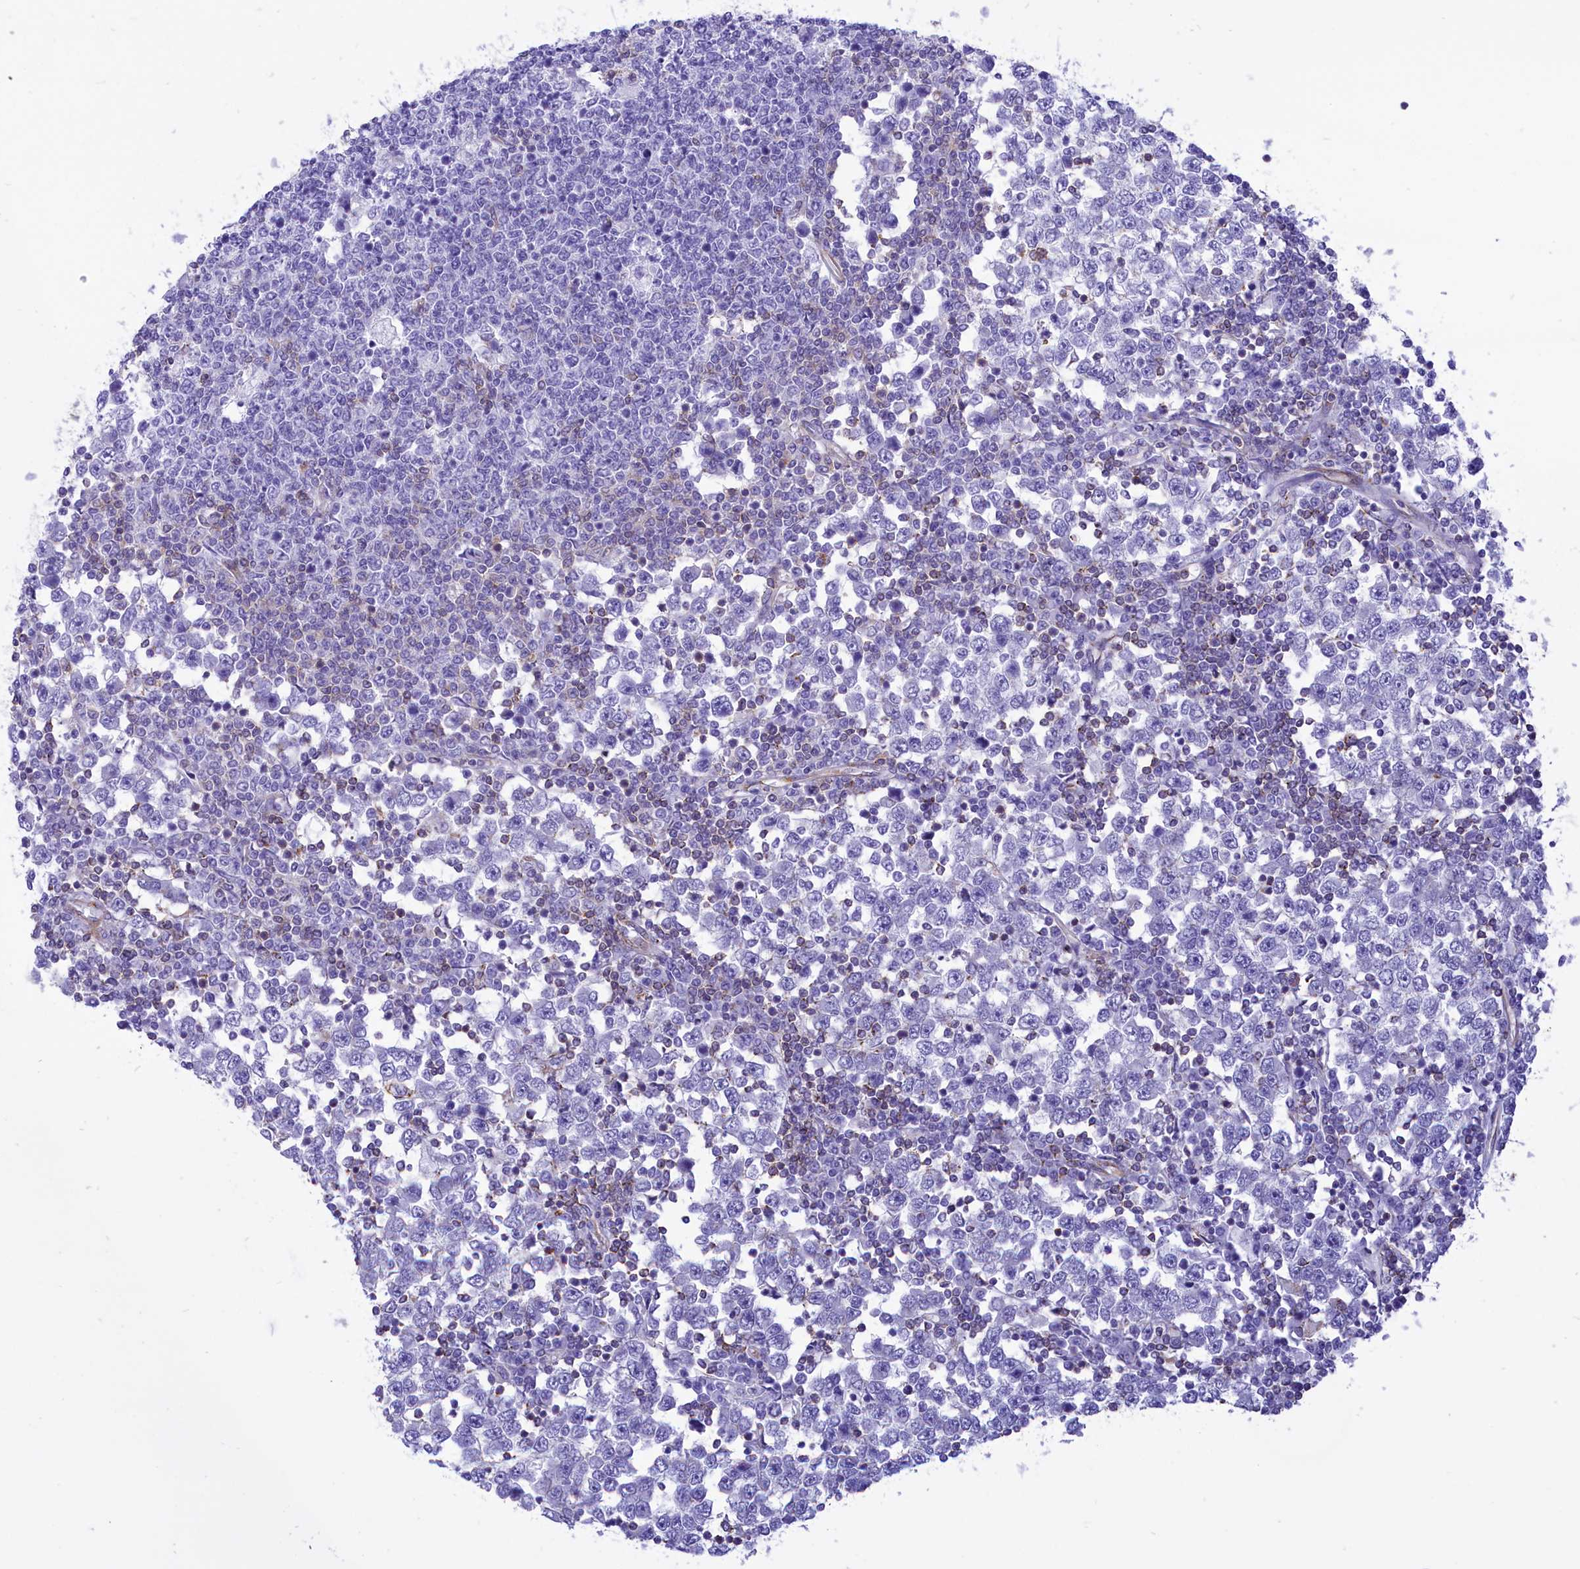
{"staining": {"intensity": "negative", "quantity": "none", "location": "none"}, "tissue": "testis cancer", "cell_type": "Tumor cells", "image_type": "cancer", "snomed": [{"axis": "morphology", "description": "Seminoma, NOS"}, {"axis": "topography", "description": "Testis"}], "caption": "Tumor cells are negative for brown protein staining in testis seminoma.", "gene": "SEPTIN9", "patient": {"sex": "male", "age": 65}}